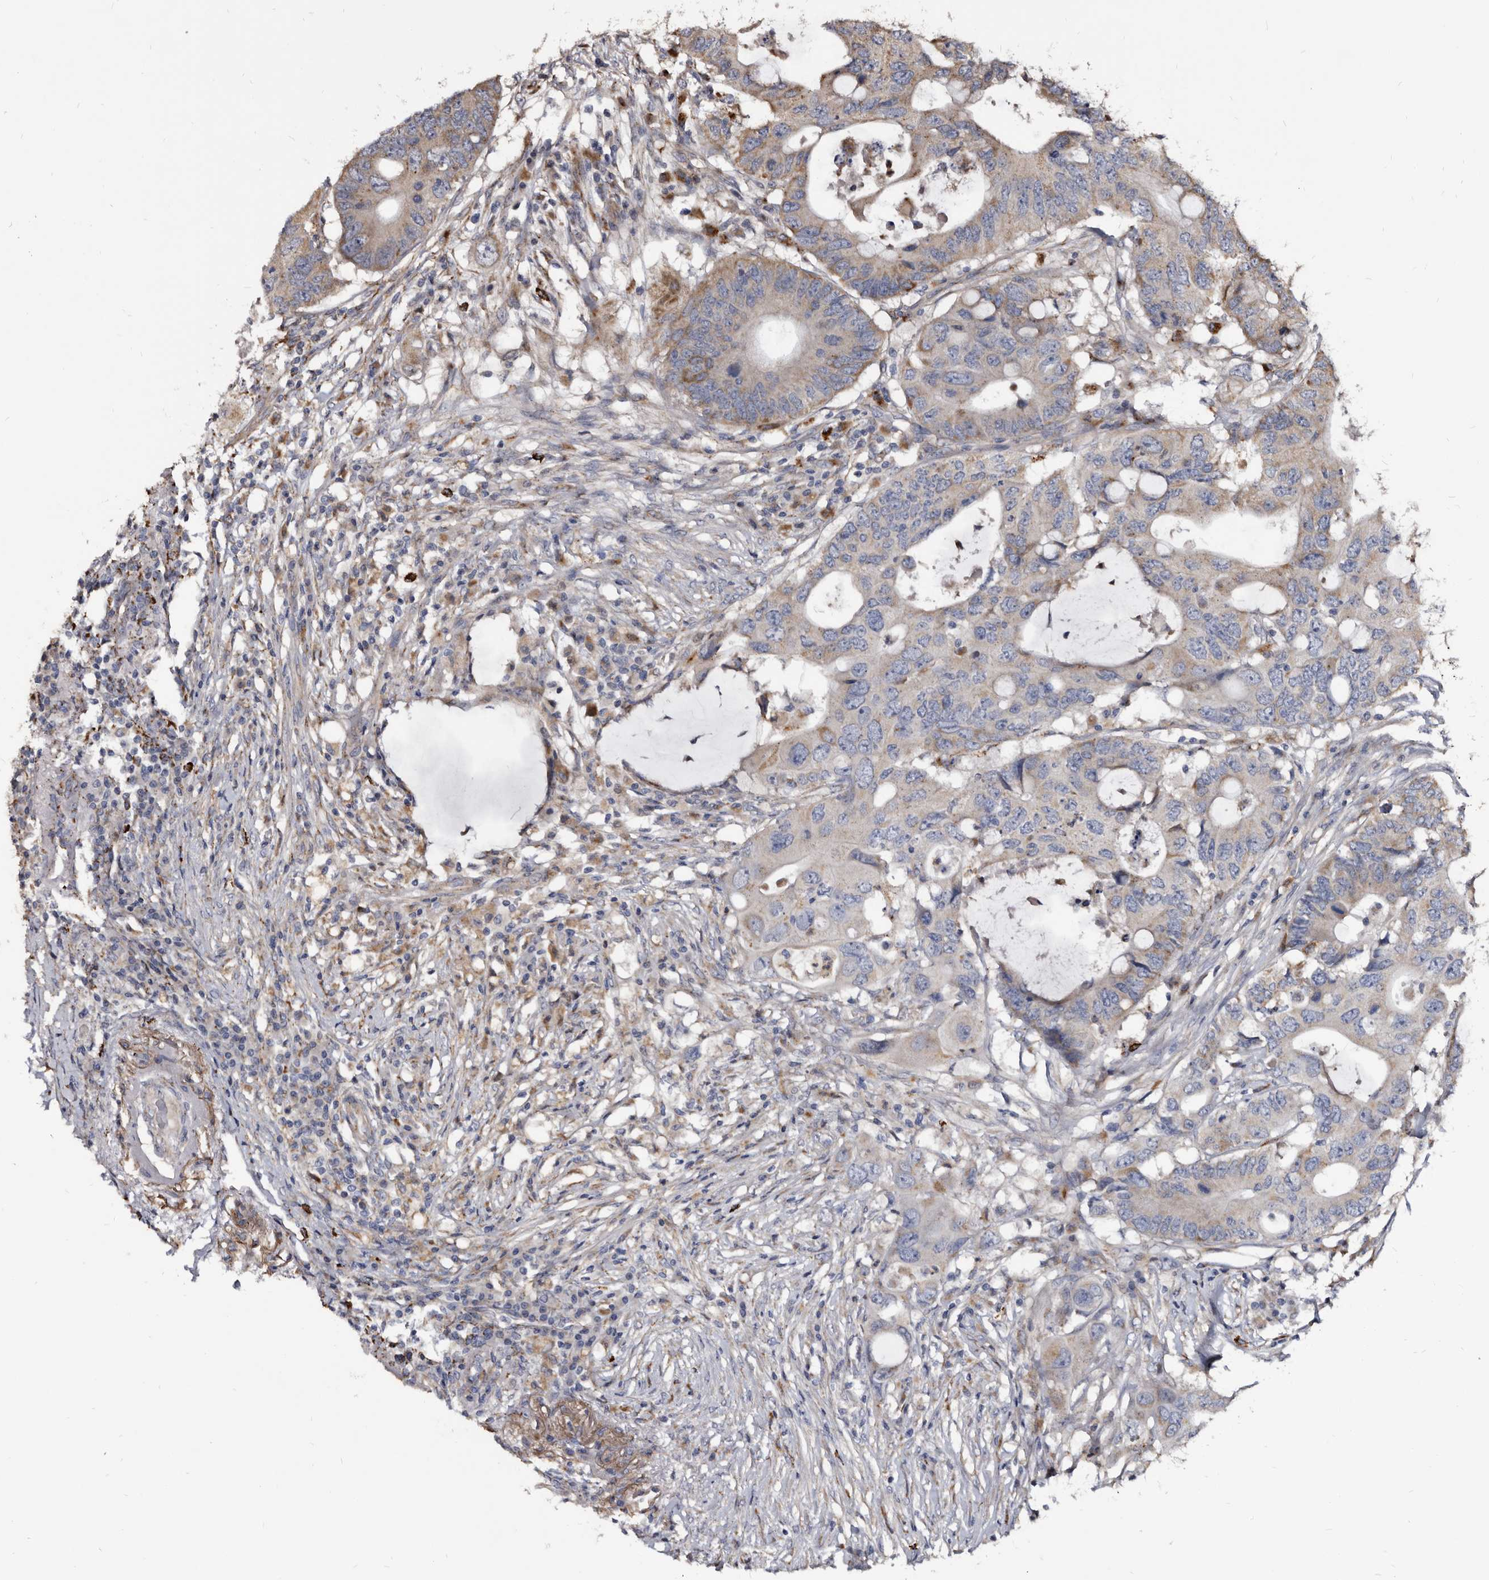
{"staining": {"intensity": "weak", "quantity": "25%-75%", "location": "cytoplasmic/membranous"}, "tissue": "colorectal cancer", "cell_type": "Tumor cells", "image_type": "cancer", "snomed": [{"axis": "morphology", "description": "Adenocarcinoma, NOS"}, {"axis": "topography", "description": "Colon"}], "caption": "This is a photomicrograph of immunohistochemistry (IHC) staining of colorectal adenocarcinoma, which shows weak expression in the cytoplasmic/membranous of tumor cells.", "gene": "CTSA", "patient": {"sex": "male", "age": 71}}